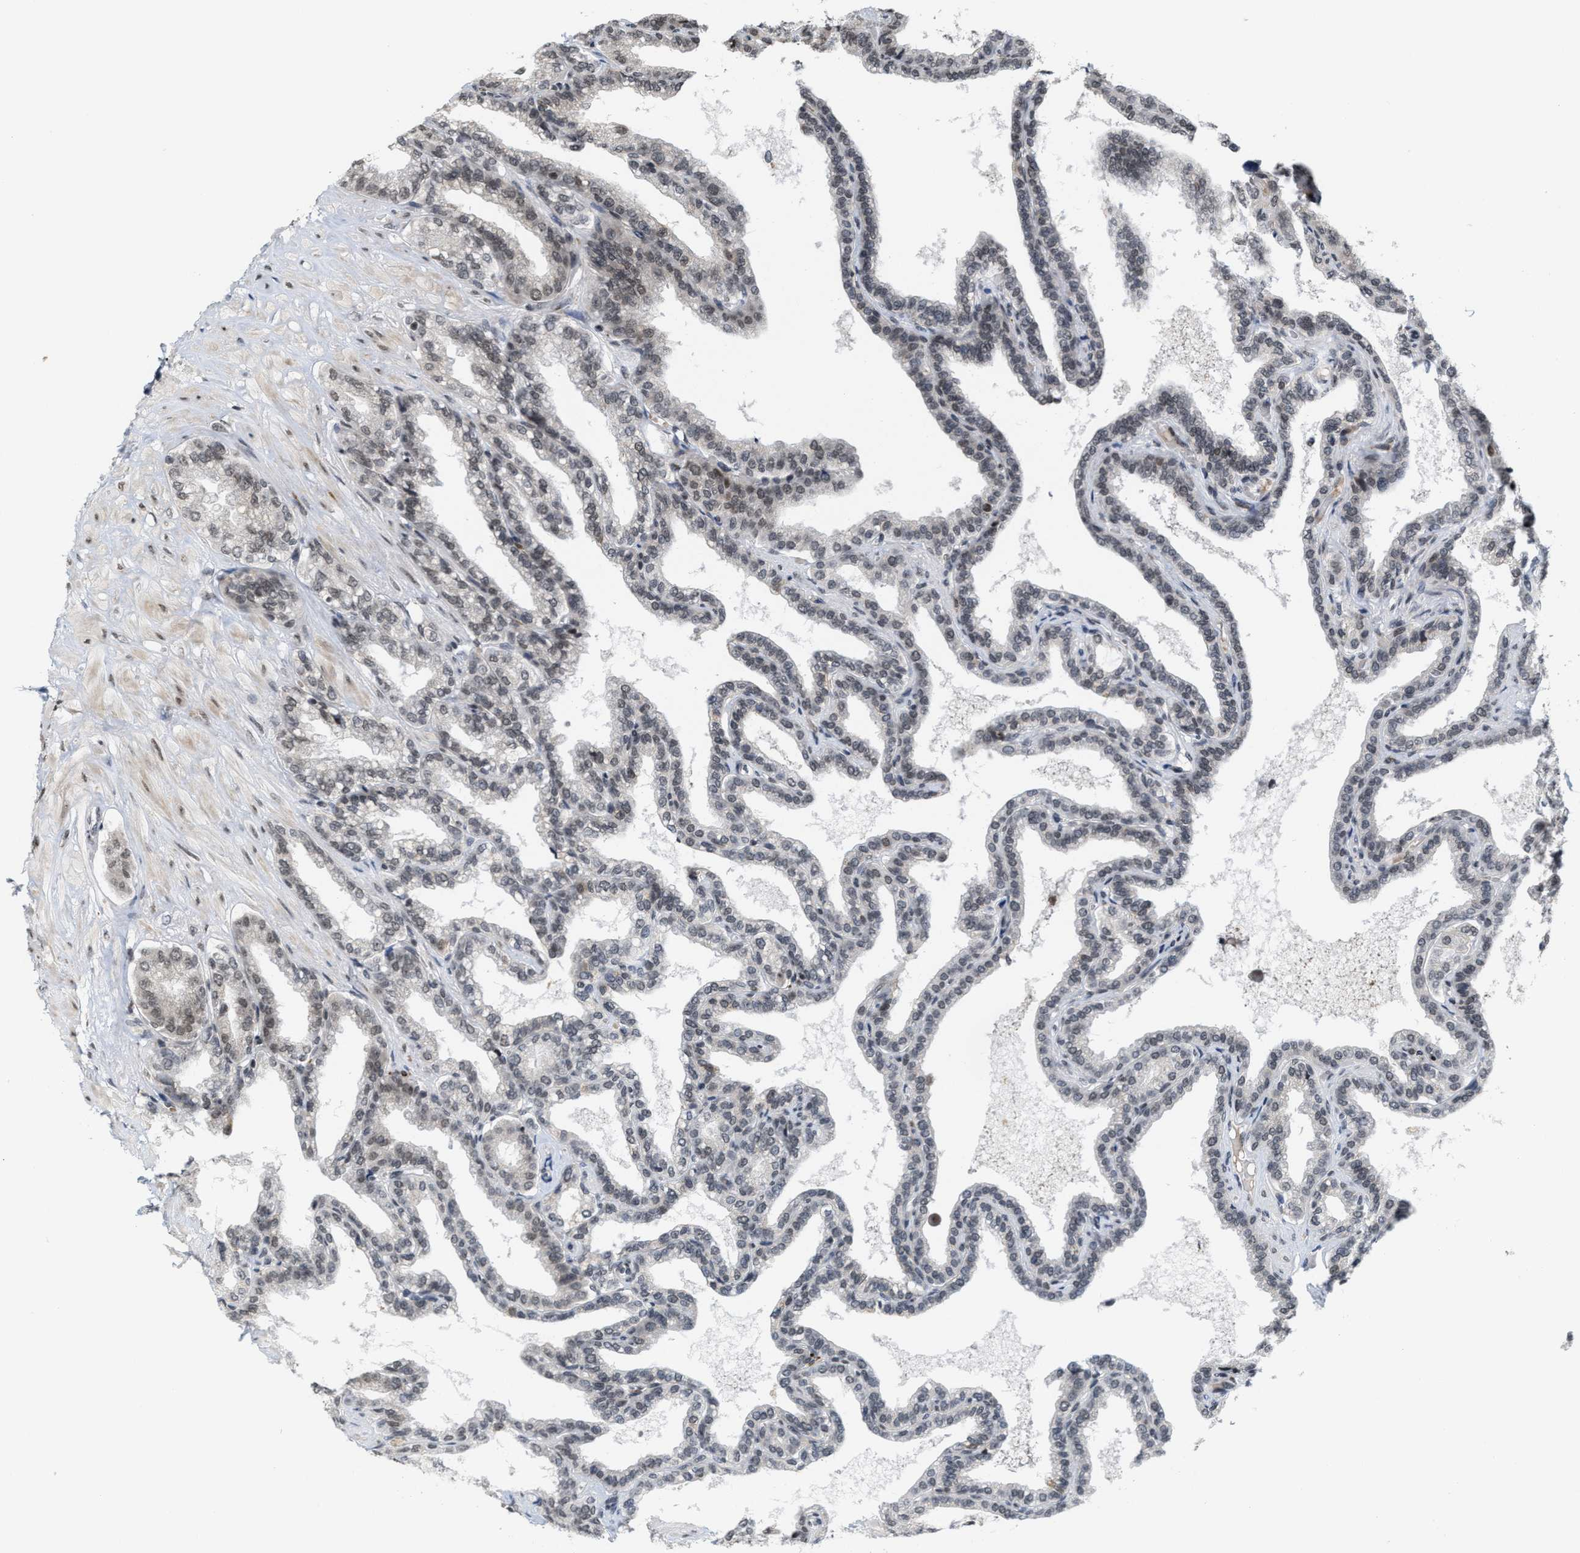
{"staining": {"intensity": "weak", "quantity": ">75%", "location": "nuclear"}, "tissue": "seminal vesicle", "cell_type": "Glandular cells", "image_type": "normal", "snomed": [{"axis": "morphology", "description": "Normal tissue, NOS"}, {"axis": "topography", "description": "Seminal veicle"}], "caption": "Weak nuclear protein positivity is present in about >75% of glandular cells in seminal vesicle. Using DAB (3,3'-diaminobenzidine) (brown) and hematoxylin (blue) stains, captured at high magnification using brightfield microscopy.", "gene": "ANKRD6", "patient": {"sex": "male", "age": 46}}